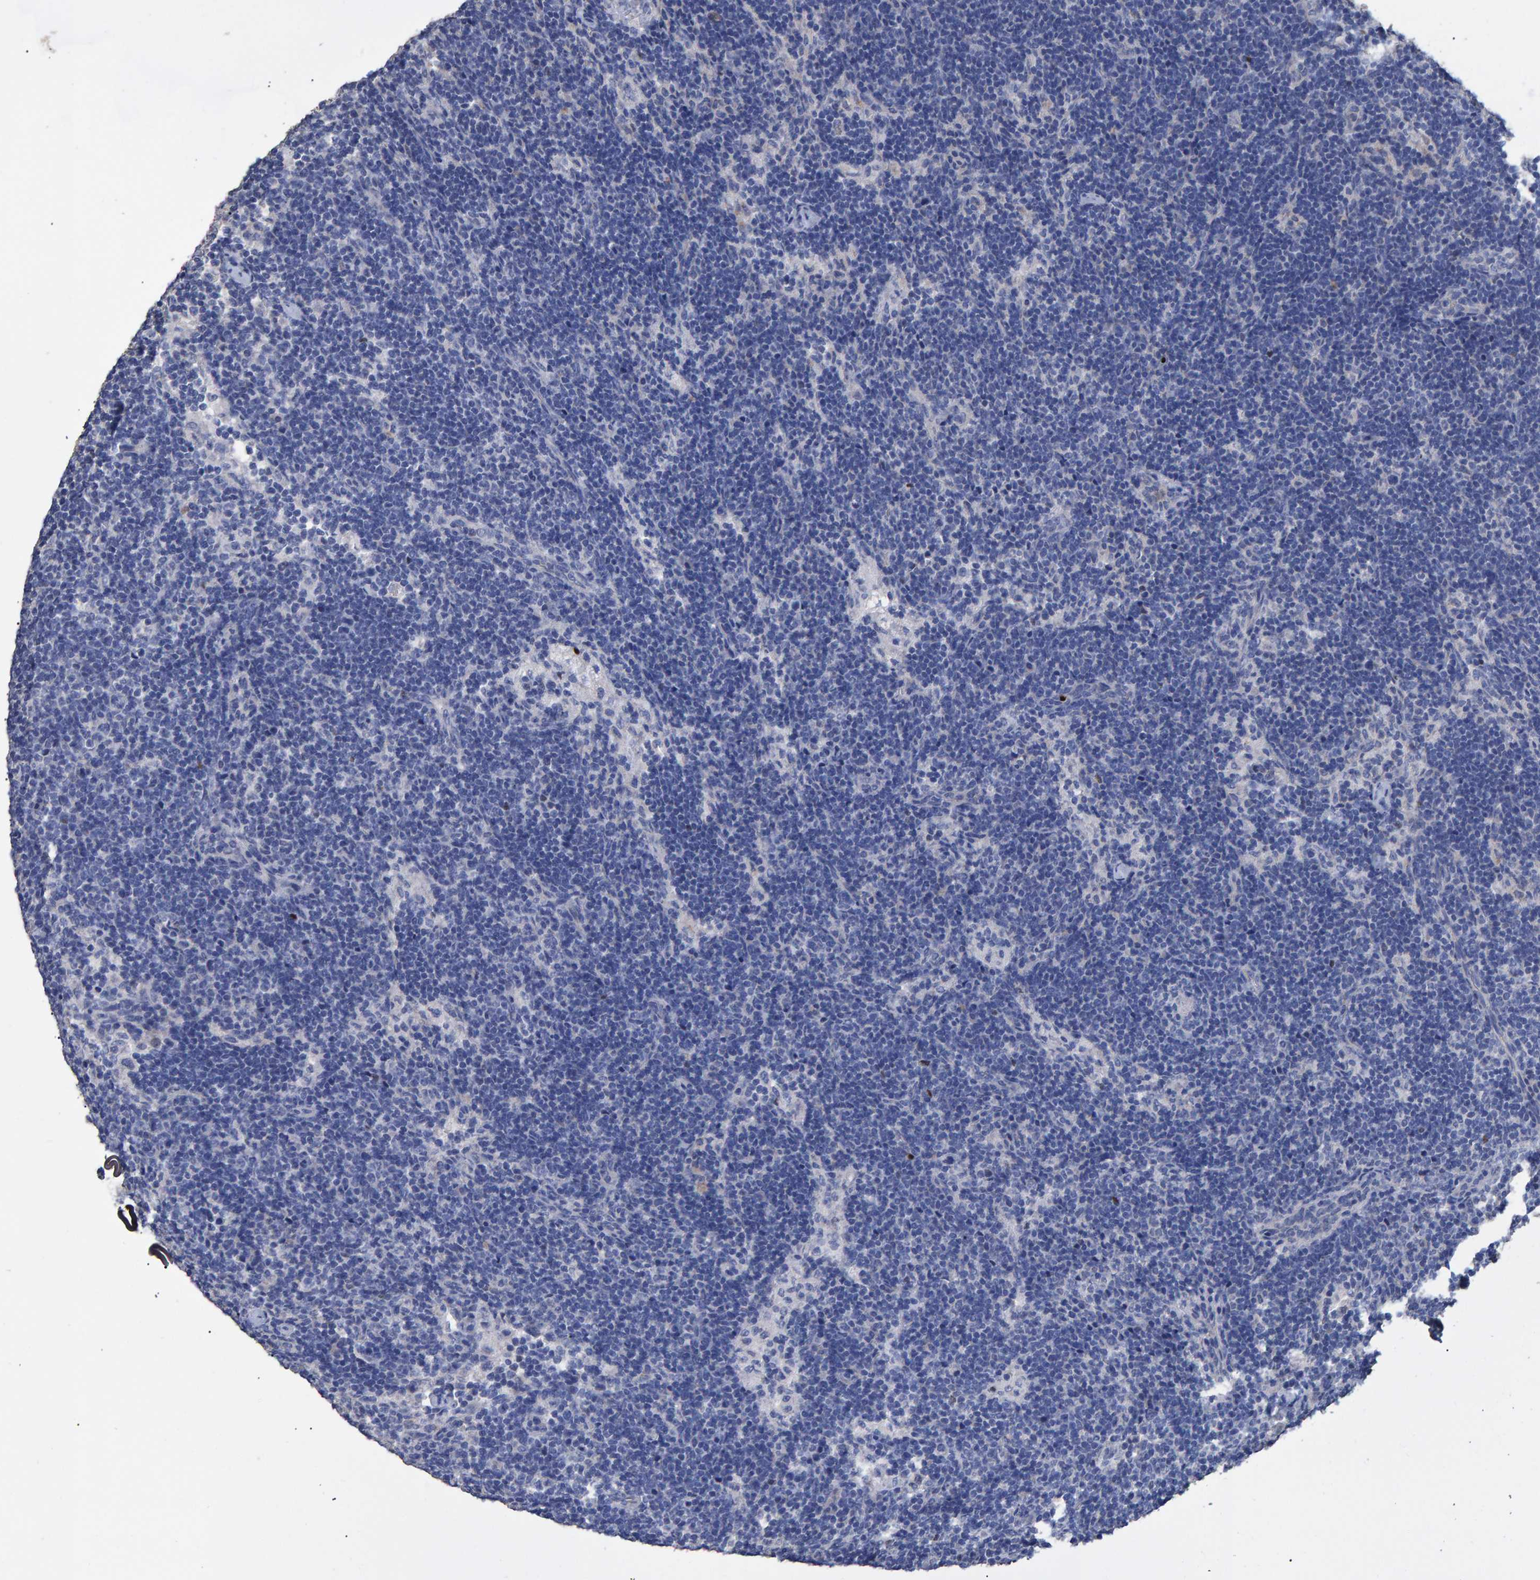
{"staining": {"intensity": "negative", "quantity": "none", "location": "none"}, "tissue": "lymph node", "cell_type": "Germinal center cells", "image_type": "normal", "snomed": [{"axis": "morphology", "description": "Normal tissue, NOS"}, {"axis": "topography", "description": "Lymph node"}], "caption": "Germinal center cells are negative for protein expression in unremarkable human lymph node. (DAB IHC visualized using brightfield microscopy, high magnification).", "gene": "HEMGN", "patient": {"sex": "female", "age": 22}}